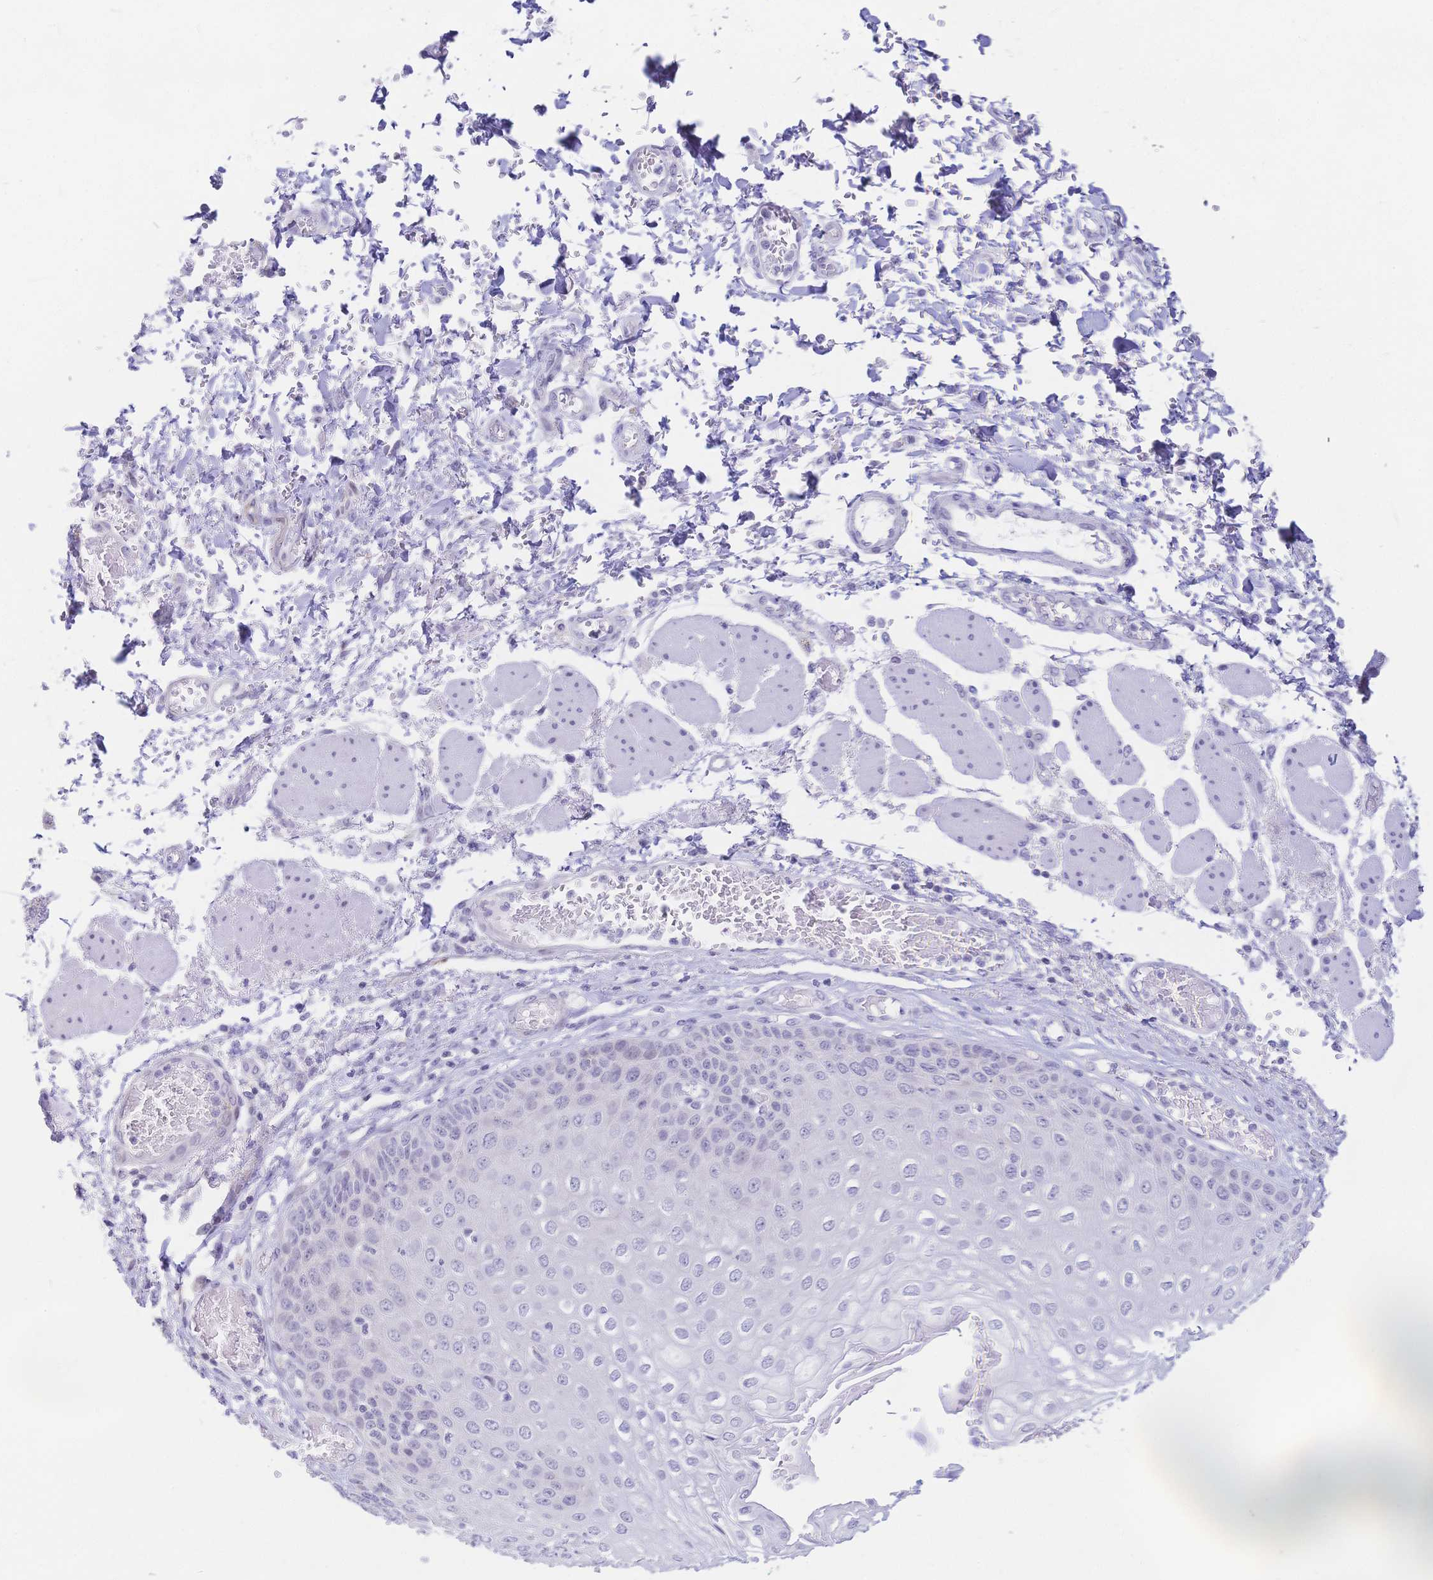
{"staining": {"intensity": "negative", "quantity": "none", "location": "none"}, "tissue": "esophagus", "cell_type": "Squamous epithelial cells", "image_type": "normal", "snomed": [{"axis": "morphology", "description": "Normal tissue, NOS"}, {"axis": "morphology", "description": "Adenocarcinoma, NOS"}, {"axis": "topography", "description": "Esophagus"}], "caption": "The histopathology image reveals no significant expression in squamous epithelial cells of esophagus. (DAB IHC, high magnification).", "gene": "CR2", "patient": {"sex": "male", "age": 81}}